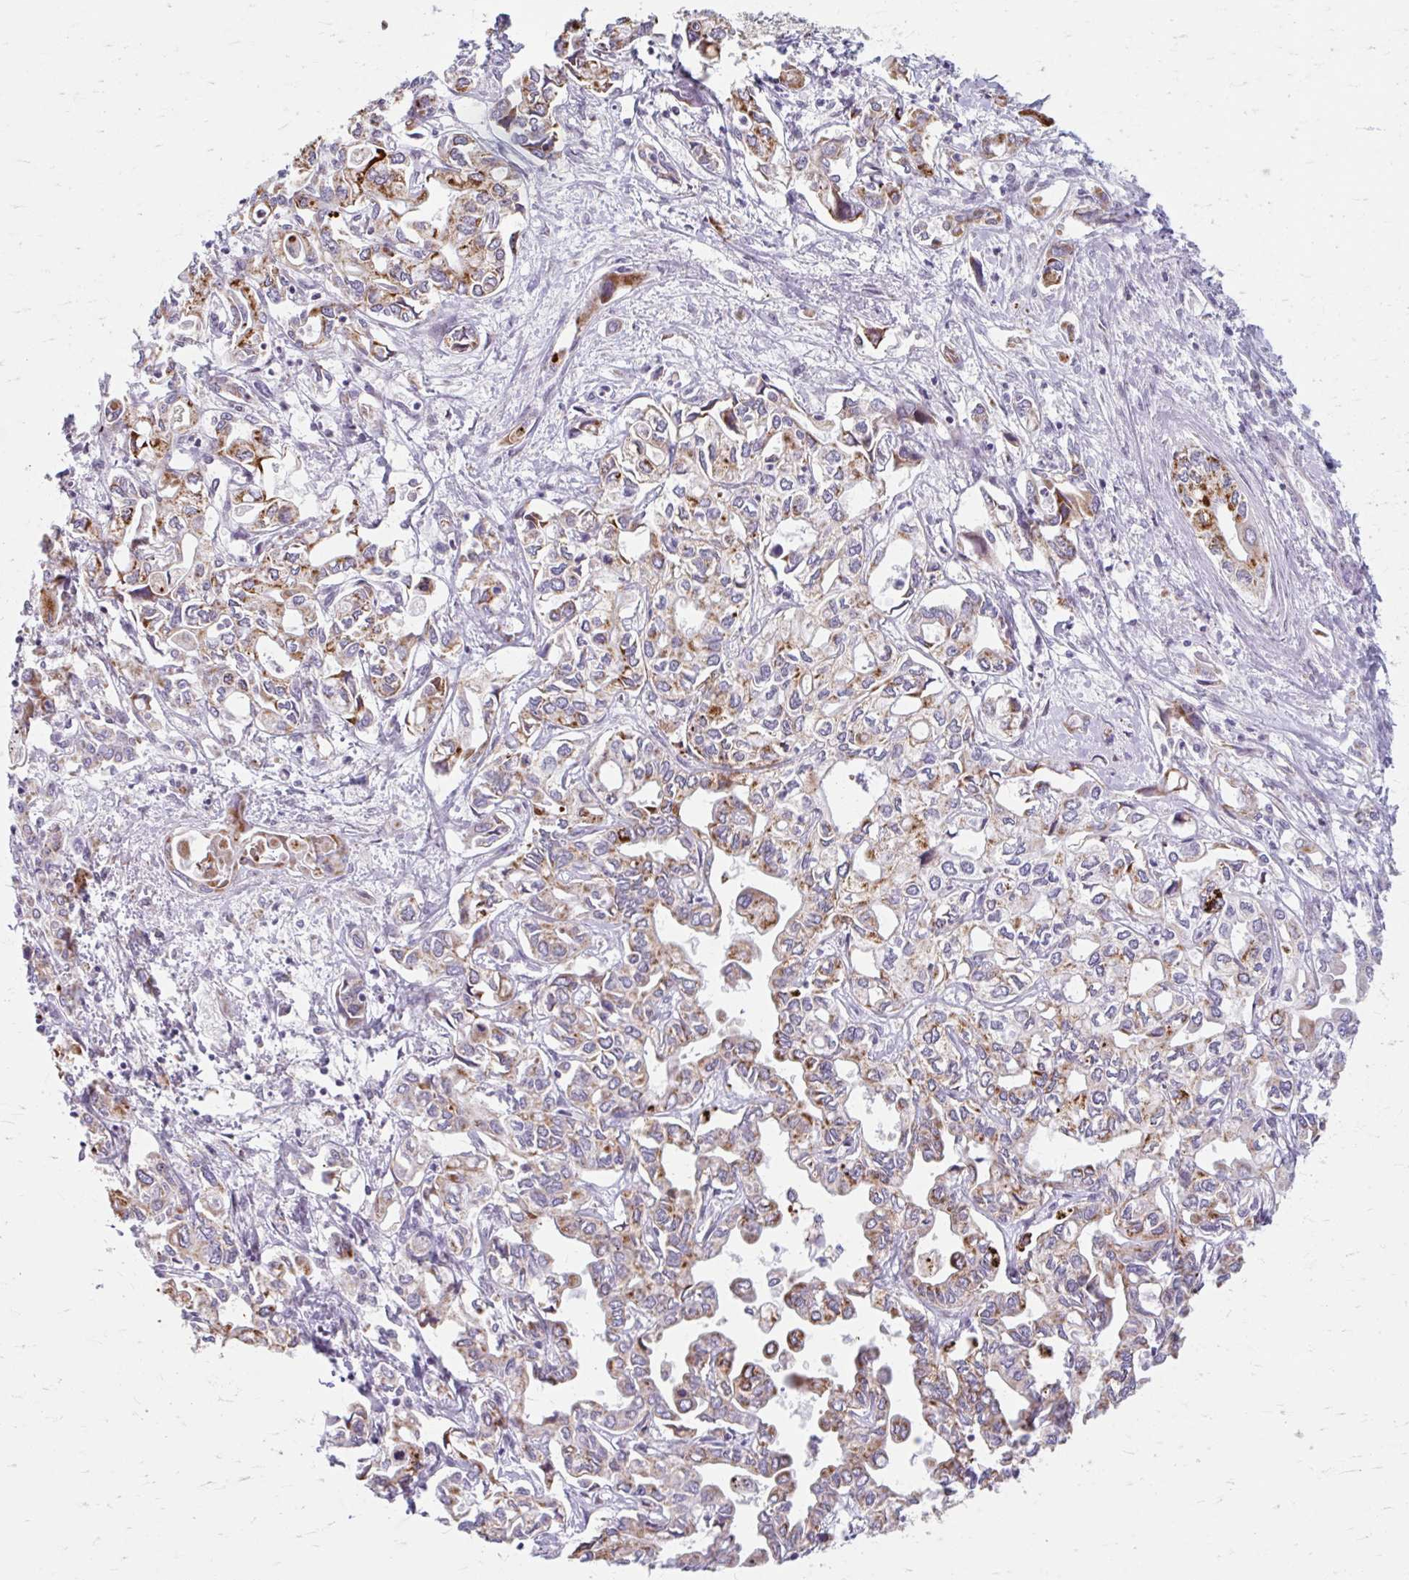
{"staining": {"intensity": "moderate", "quantity": "25%-75%", "location": "cytoplasmic/membranous"}, "tissue": "liver cancer", "cell_type": "Tumor cells", "image_type": "cancer", "snomed": [{"axis": "morphology", "description": "Cholangiocarcinoma"}, {"axis": "topography", "description": "Liver"}], "caption": "Immunohistochemical staining of liver cholangiocarcinoma displays medium levels of moderate cytoplasmic/membranous positivity in approximately 25%-75% of tumor cells.", "gene": "BEAN1", "patient": {"sex": "female", "age": 64}}